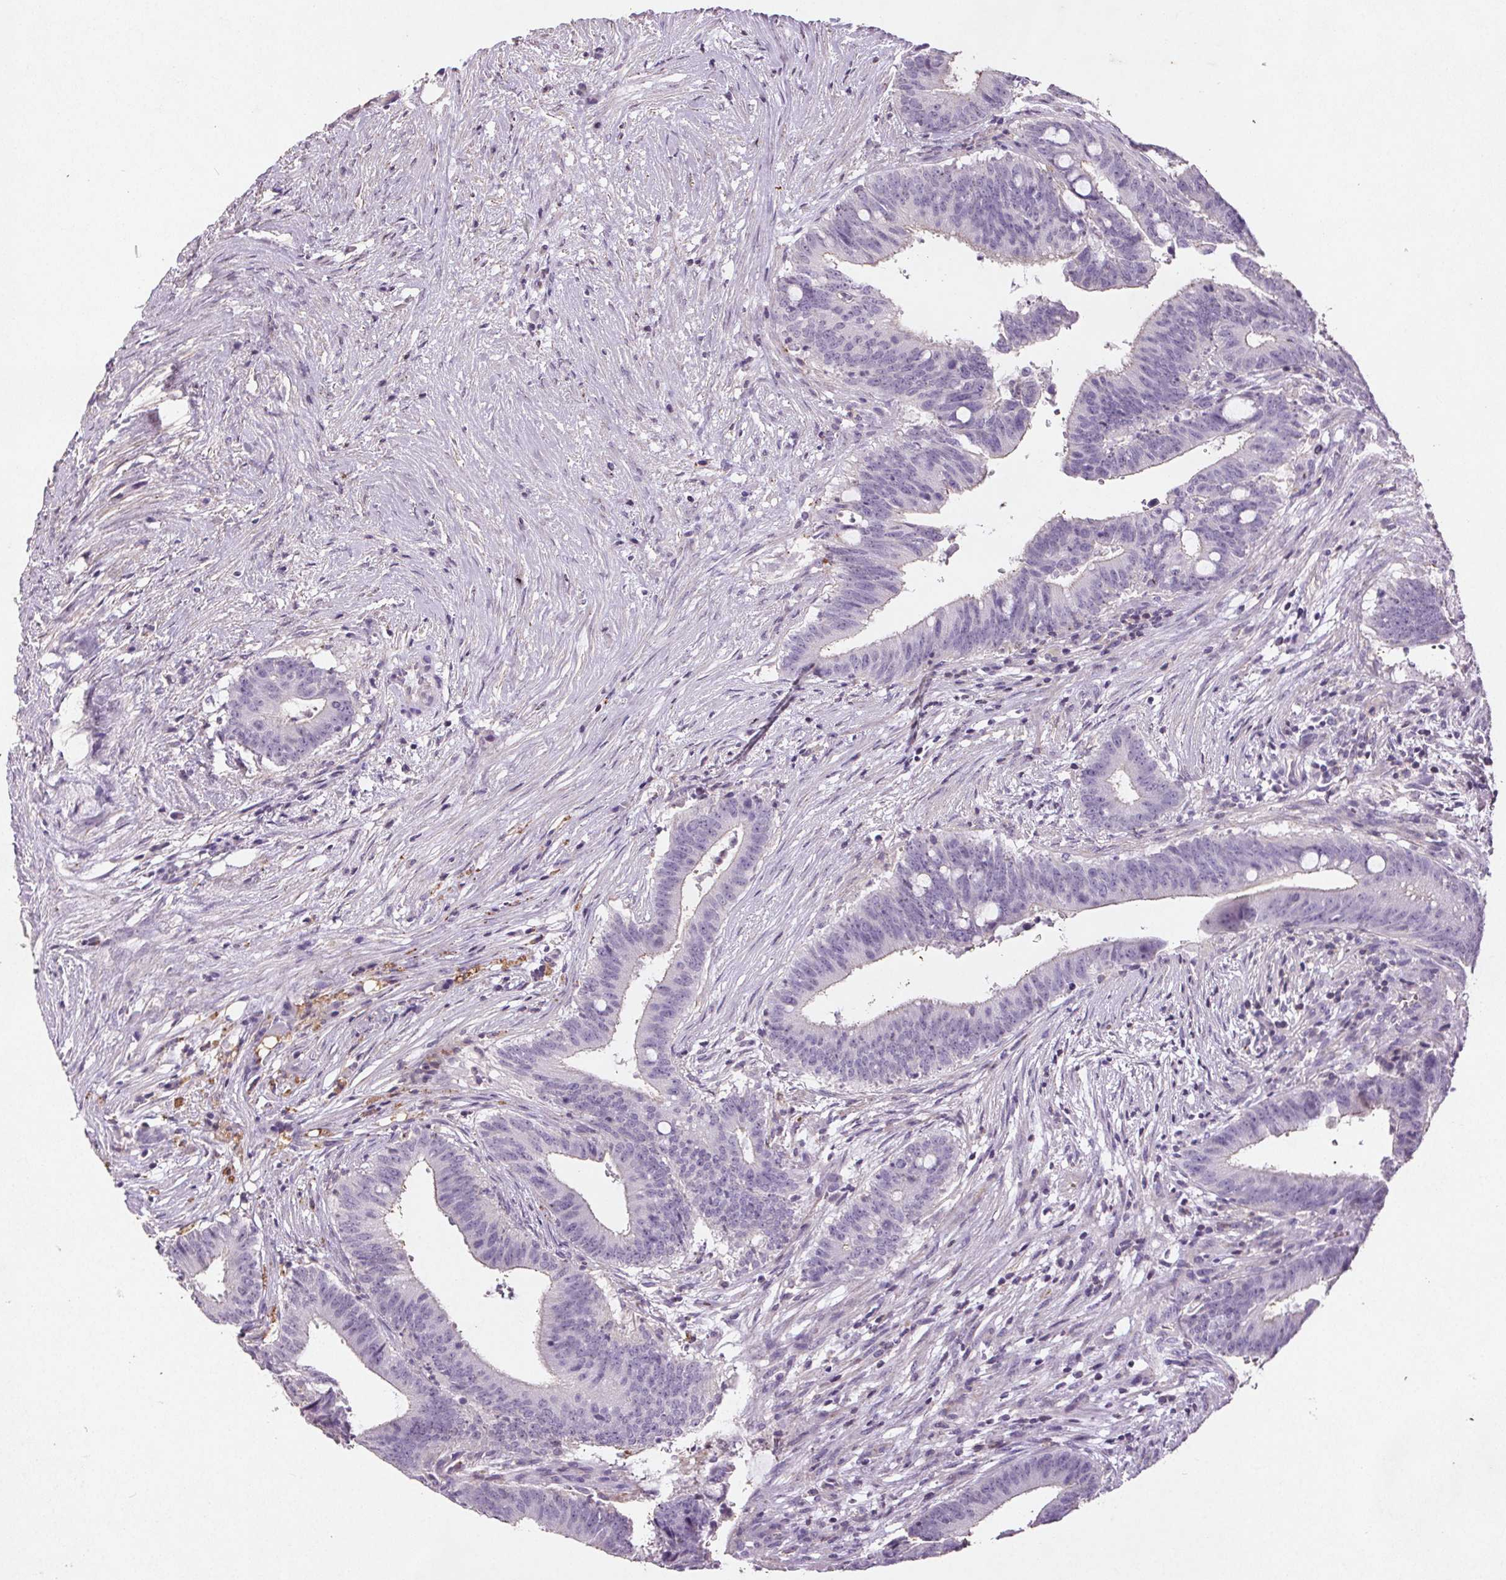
{"staining": {"intensity": "negative", "quantity": "none", "location": "none"}, "tissue": "colorectal cancer", "cell_type": "Tumor cells", "image_type": "cancer", "snomed": [{"axis": "morphology", "description": "Adenocarcinoma, NOS"}, {"axis": "topography", "description": "Colon"}], "caption": "High power microscopy histopathology image of an immunohistochemistry photomicrograph of colorectal adenocarcinoma, revealing no significant staining in tumor cells. The staining is performed using DAB brown chromogen with nuclei counter-stained in using hematoxylin.", "gene": "C19orf84", "patient": {"sex": "female", "age": 43}}